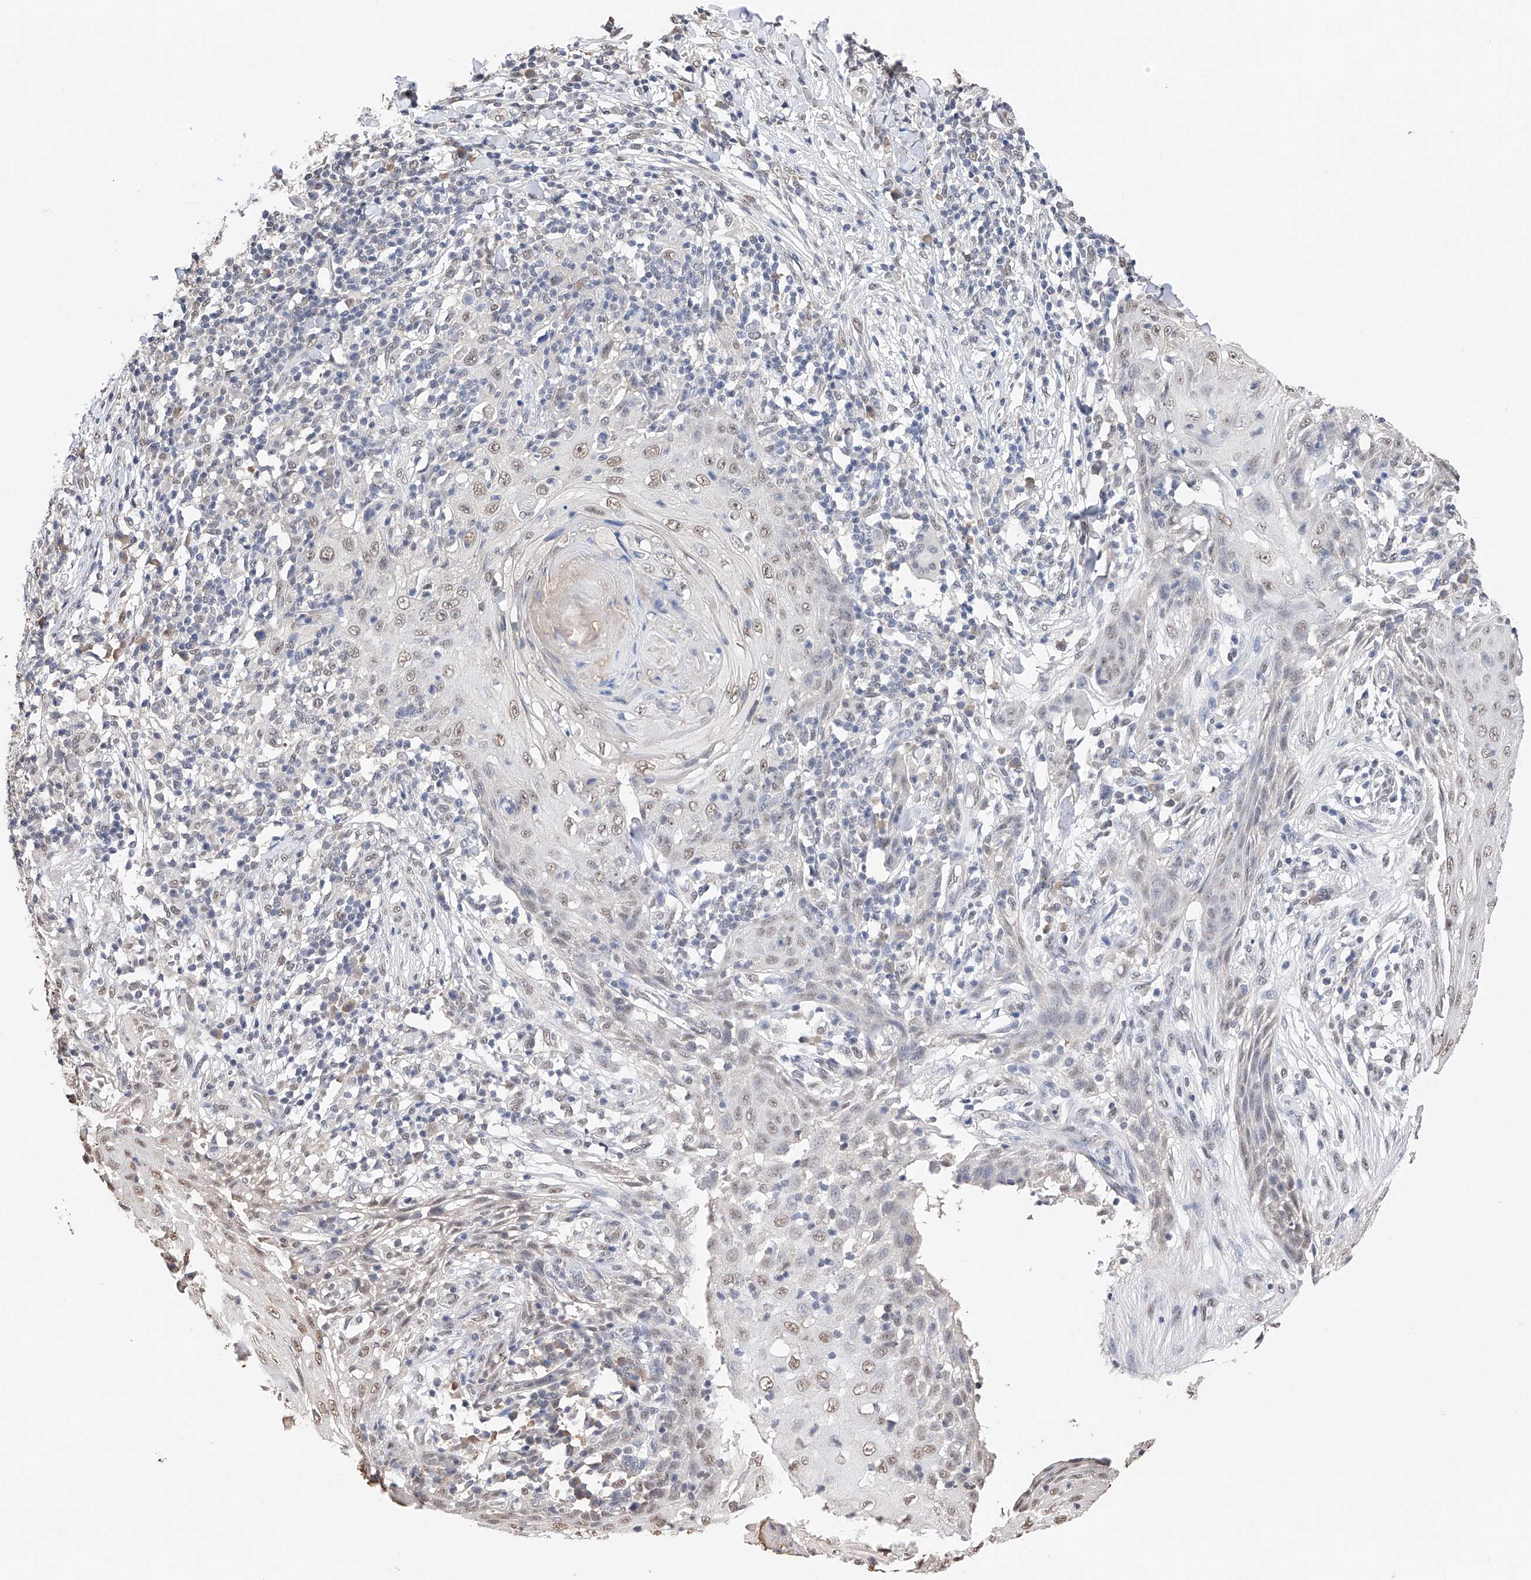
{"staining": {"intensity": "weak", "quantity": ">75%", "location": "nuclear"}, "tissue": "skin cancer", "cell_type": "Tumor cells", "image_type": "cancer", "snomed": [{"axis": "morphology", "description": "Squamous cell carcinoma, NOS"}, {"axis": "topography", "description": "Skin"}], "caption": "Squamous cell carcinoma (skin) was stained to show a protein in brown. There is low levels of weak nuclear expression in approximately >75% of tumor cells.", "gene": "DMAP1", "patient": {"sex": "female", "age": 88}}